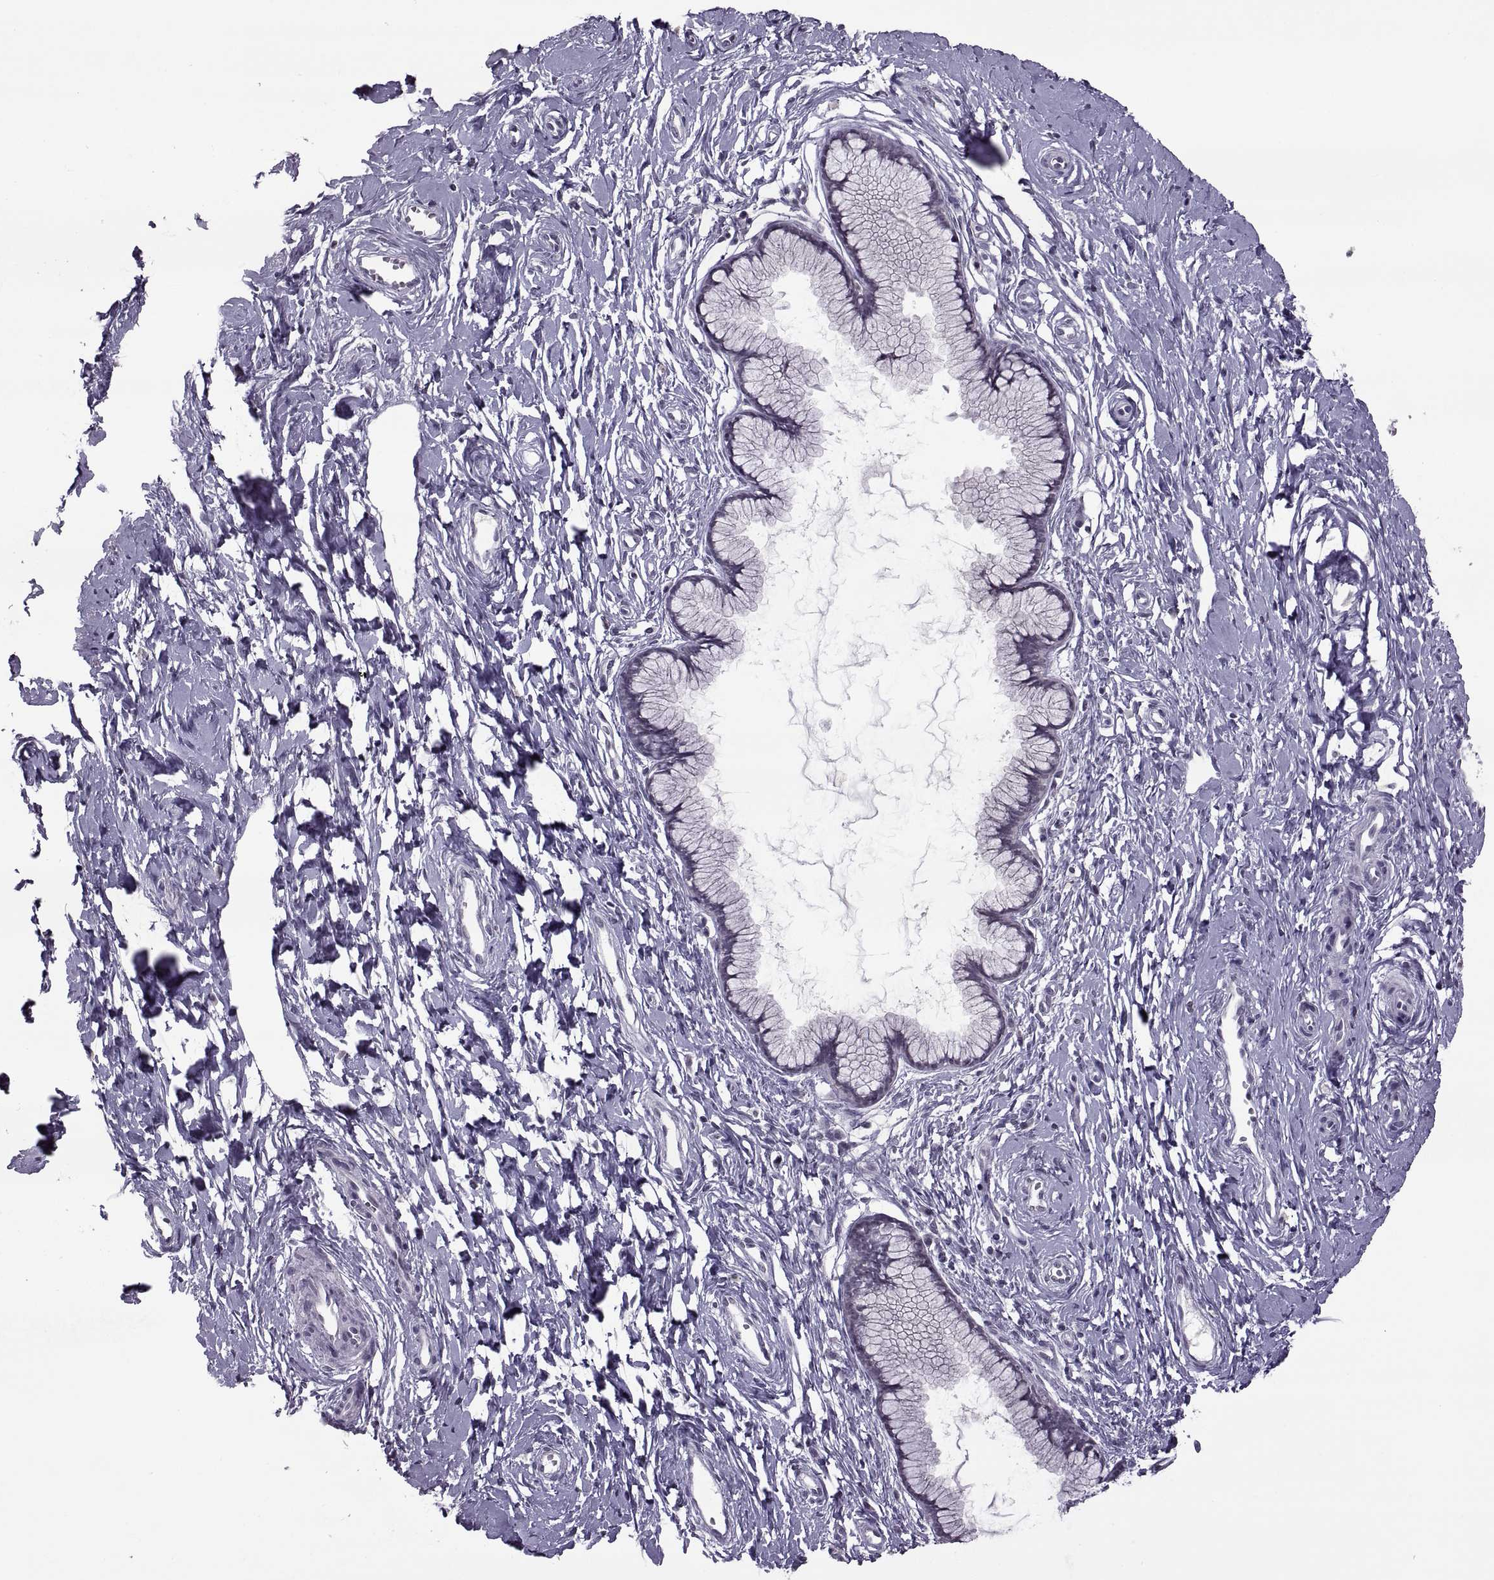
{"staining": {"intensity": "negative", "quantity": "none", "location": "none"}, "tissue": "cervix", "cell_type": "Glandular cells", "image_type": "normal", "snomed": [{"axis": "morphology", "description": "Normal tissue, NOS"}, {"axis": "topography", "description": "Cervix"}], "caption": "This is a micrograph of immunohistochemistry (IHC) staining of benign cervix, which shows no expression in glandular cells. Nuclei are stained in blue.", "gene": "OTP", "patient": {"sex": "female", "age": 40}}